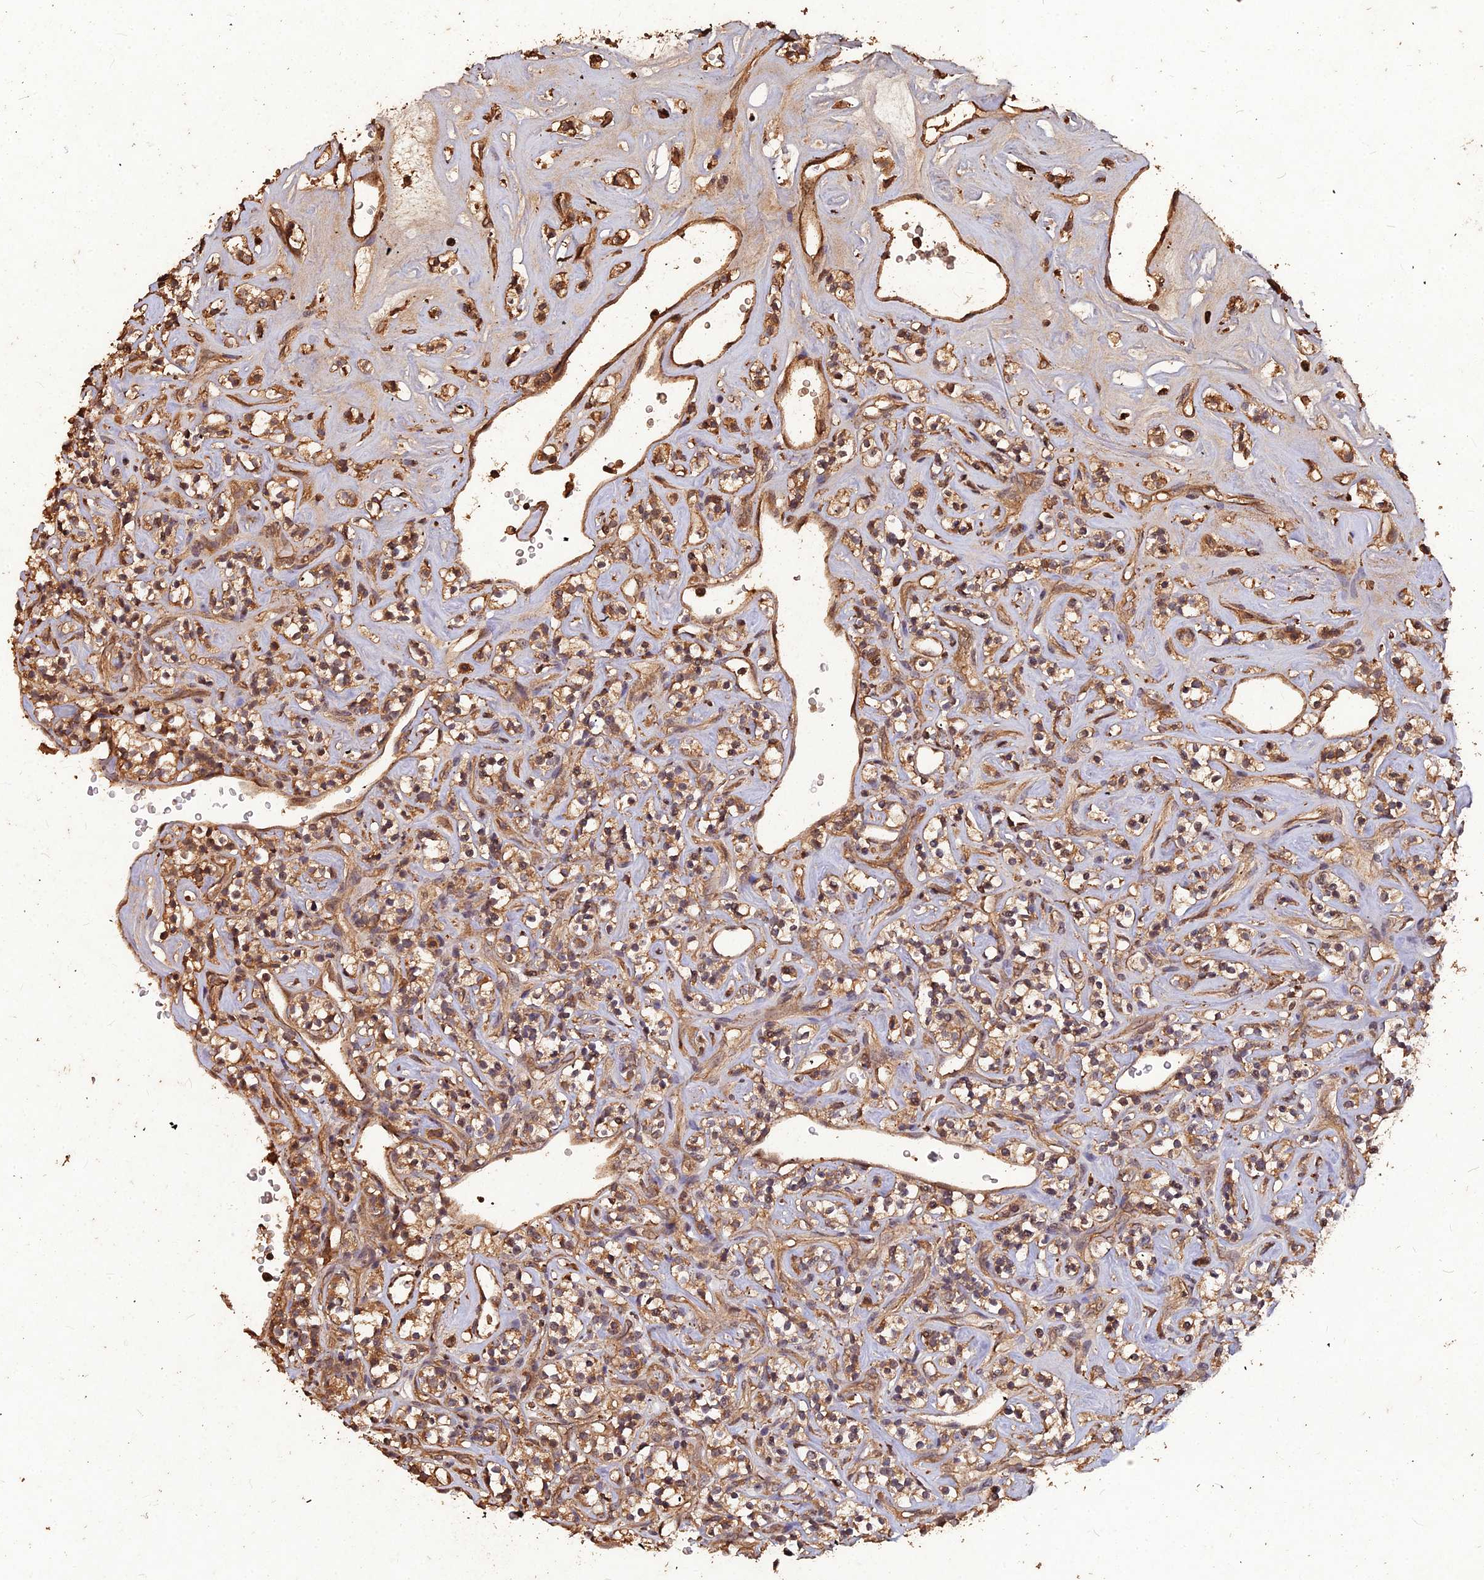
{"staining": {"intensity": "moderate", "quantity": ">75%", "location": "cytoplasmic/membranous"}, "tissue": "renal cancer", "cell_type": "Tumor cells", "image_type": "cancer", "snomed": [{"axis": "morphology", "description": "Adenocarcinoma, NOS"}, {"axis": "topography", "description": "Kidney"}], "caption": "Human adenocarcinoma (renal) stained for a protein (brown) displays moderate cytoplasmic/membranous positive expression in approximately >75% of tumor cells.", "gene": "SYMPK", "patient": {"sex": "male", "age": 77}}